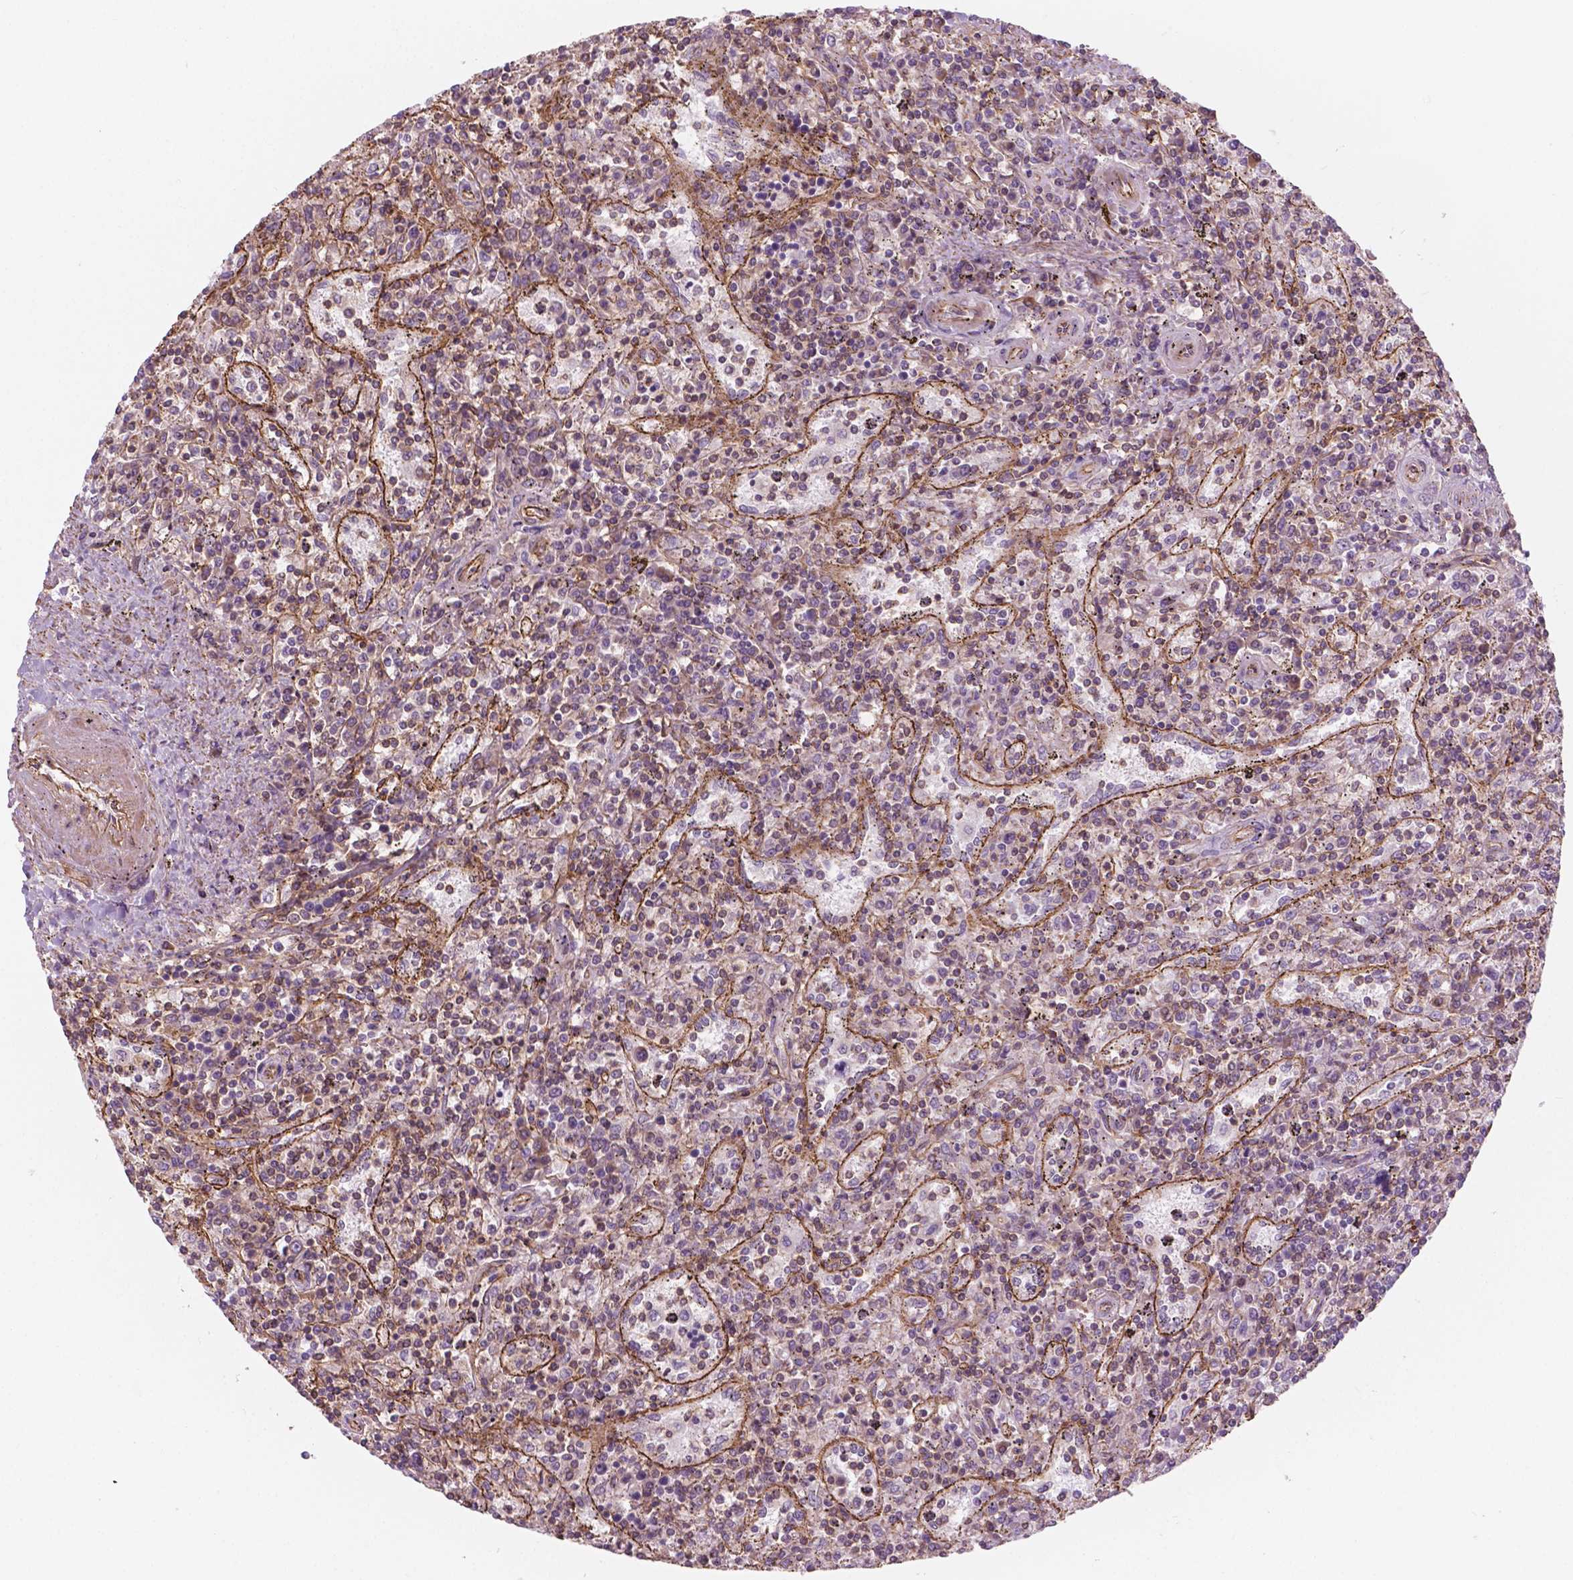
{"staining": {"intensity": "negative", "quantity": "none", "location": "none"}, "tissue": "lymphoma", "cell_type": "Tumor cells", "image_type": "cancer", "snomed": [{"axis": "morphology", "description": "Malignant lymphoma, non-Hodgkin's type, Low grade"}, {"axis": "topography", "description": "Spleen"}], "caption": "Histopathology image shows no protein expression in tumor cells of low-grade malignant lymphoma, non-Hodgkin's type tissue.", "gene": "SURF4", "patient": {"sex": "male", "age": 62}}